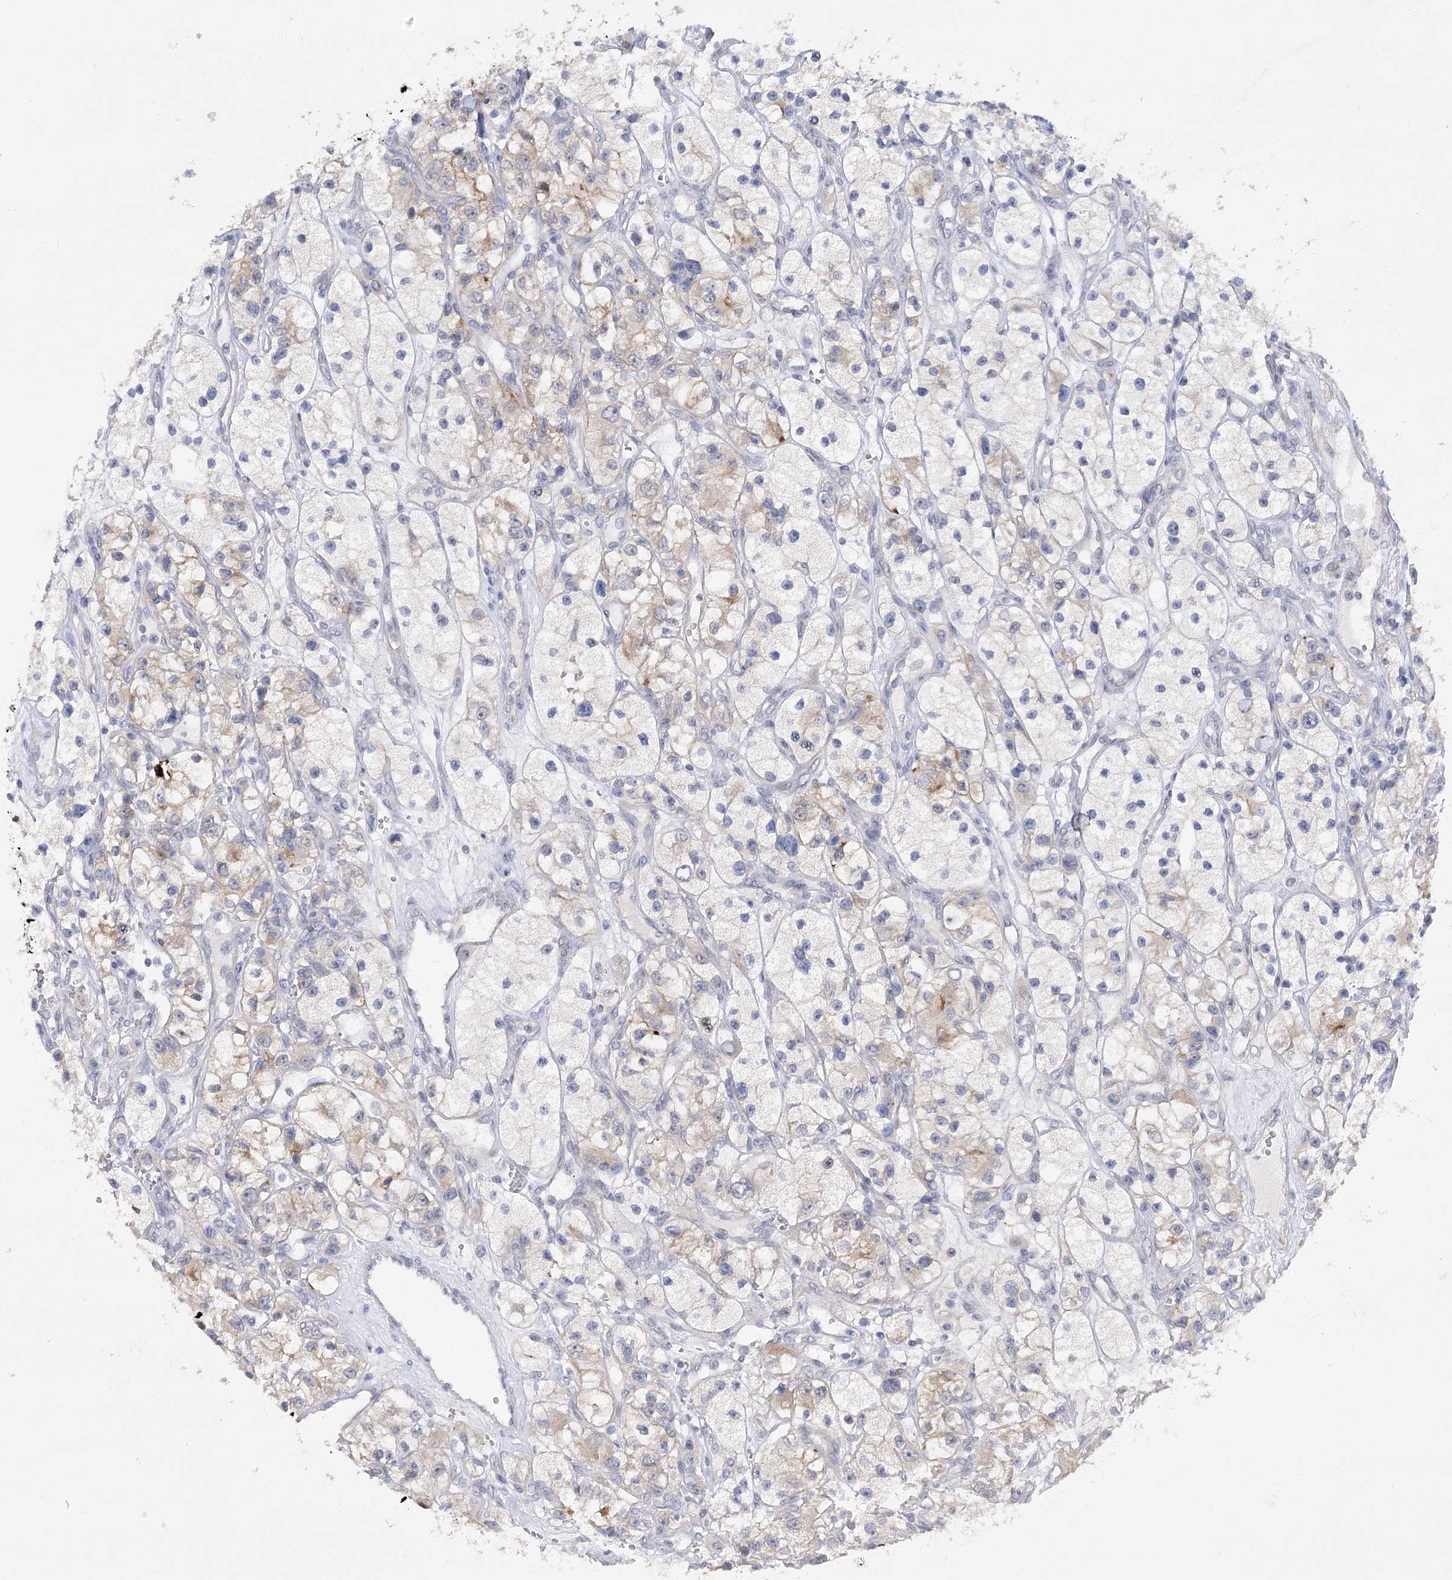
{"staining": {"intensity": "weak", "quantity": "<25%", "location": "cytoplasmic/membranous"}, "tissue": "renal cancer", "cell_type": "Tumor cells", "image_type": "cancer", "snomed": [{"axis": "morphology", "description": "Adenocarcinoma, NOS"}, {"axis": "topography", "description": "Kidney"}], "caption": "Immunohistochemistry image of neoplastic tissue: human renal cancer (adenocarcinoma) stained with DAB reveals no significant protein expression in tumor cells.", "gene": "PHYHIPL", "patient": {"sex": "female", "age": 57}}